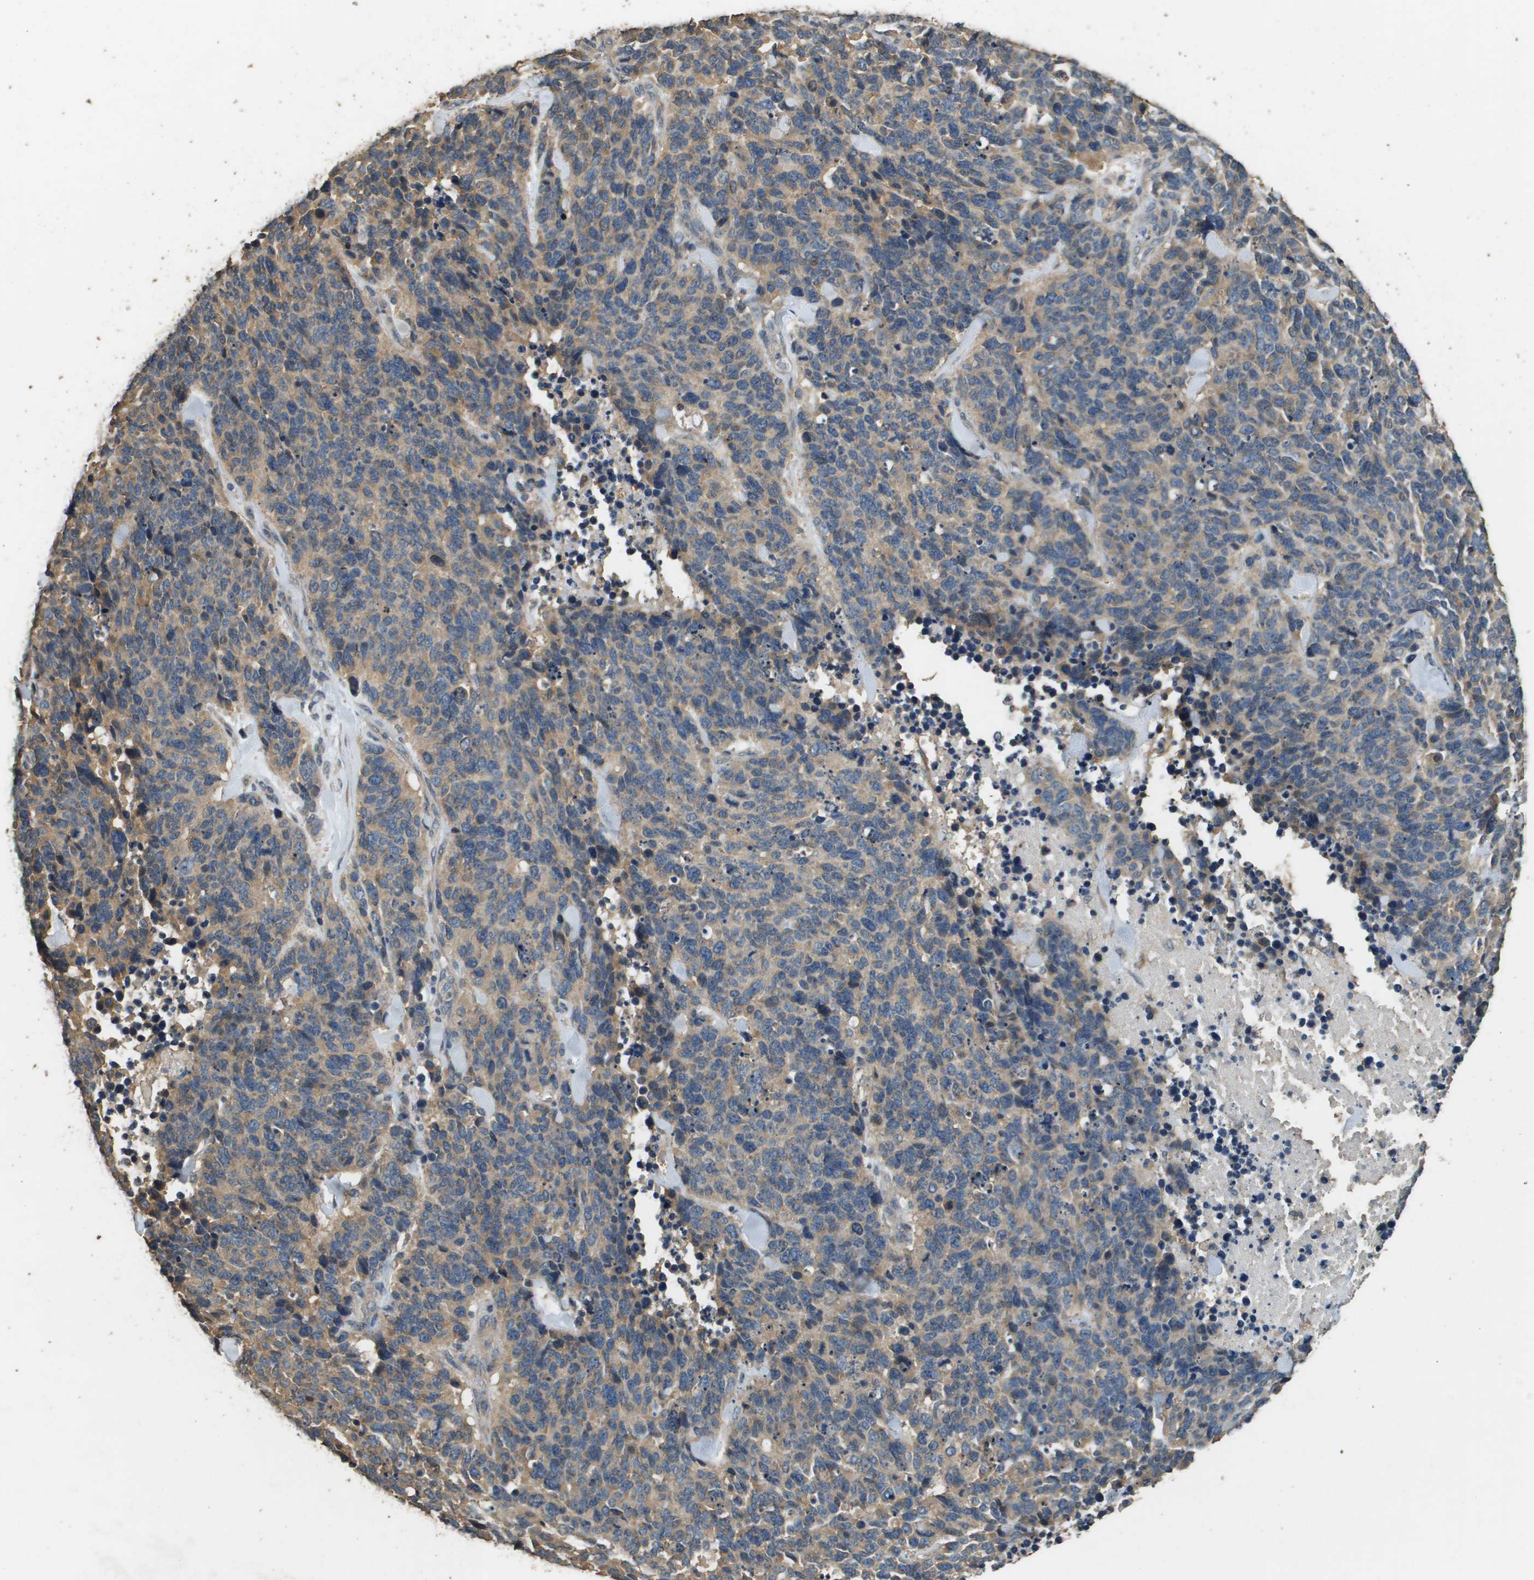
{"staining": {"intensity": "weak", "quantity": ">75%", "location": "cytoplasmic/membranous"}, "tissue": "lung cancer", "cell_type": "Tumor cells", "image_type": "cancer", "snomed": [{"axis": "morphology", "description": "Neoplasm, malignant, NOS"}, {"axis": "topography", "description": "Lung"}], "caption": "Malignant neoplasm (lung) was stained to show a protein in brown. There is low levels of weak cytoplasmic/membranous positivity in approximately >75% of tumor cells. The staining was performed using DAB (3,3'-diaminobenzidine), with brown indicating positive protein expression. Nuclei are stained blue with hematoxylin.", "gene": "RAB6B", "patient": {"sex": "female", "age": 58}}